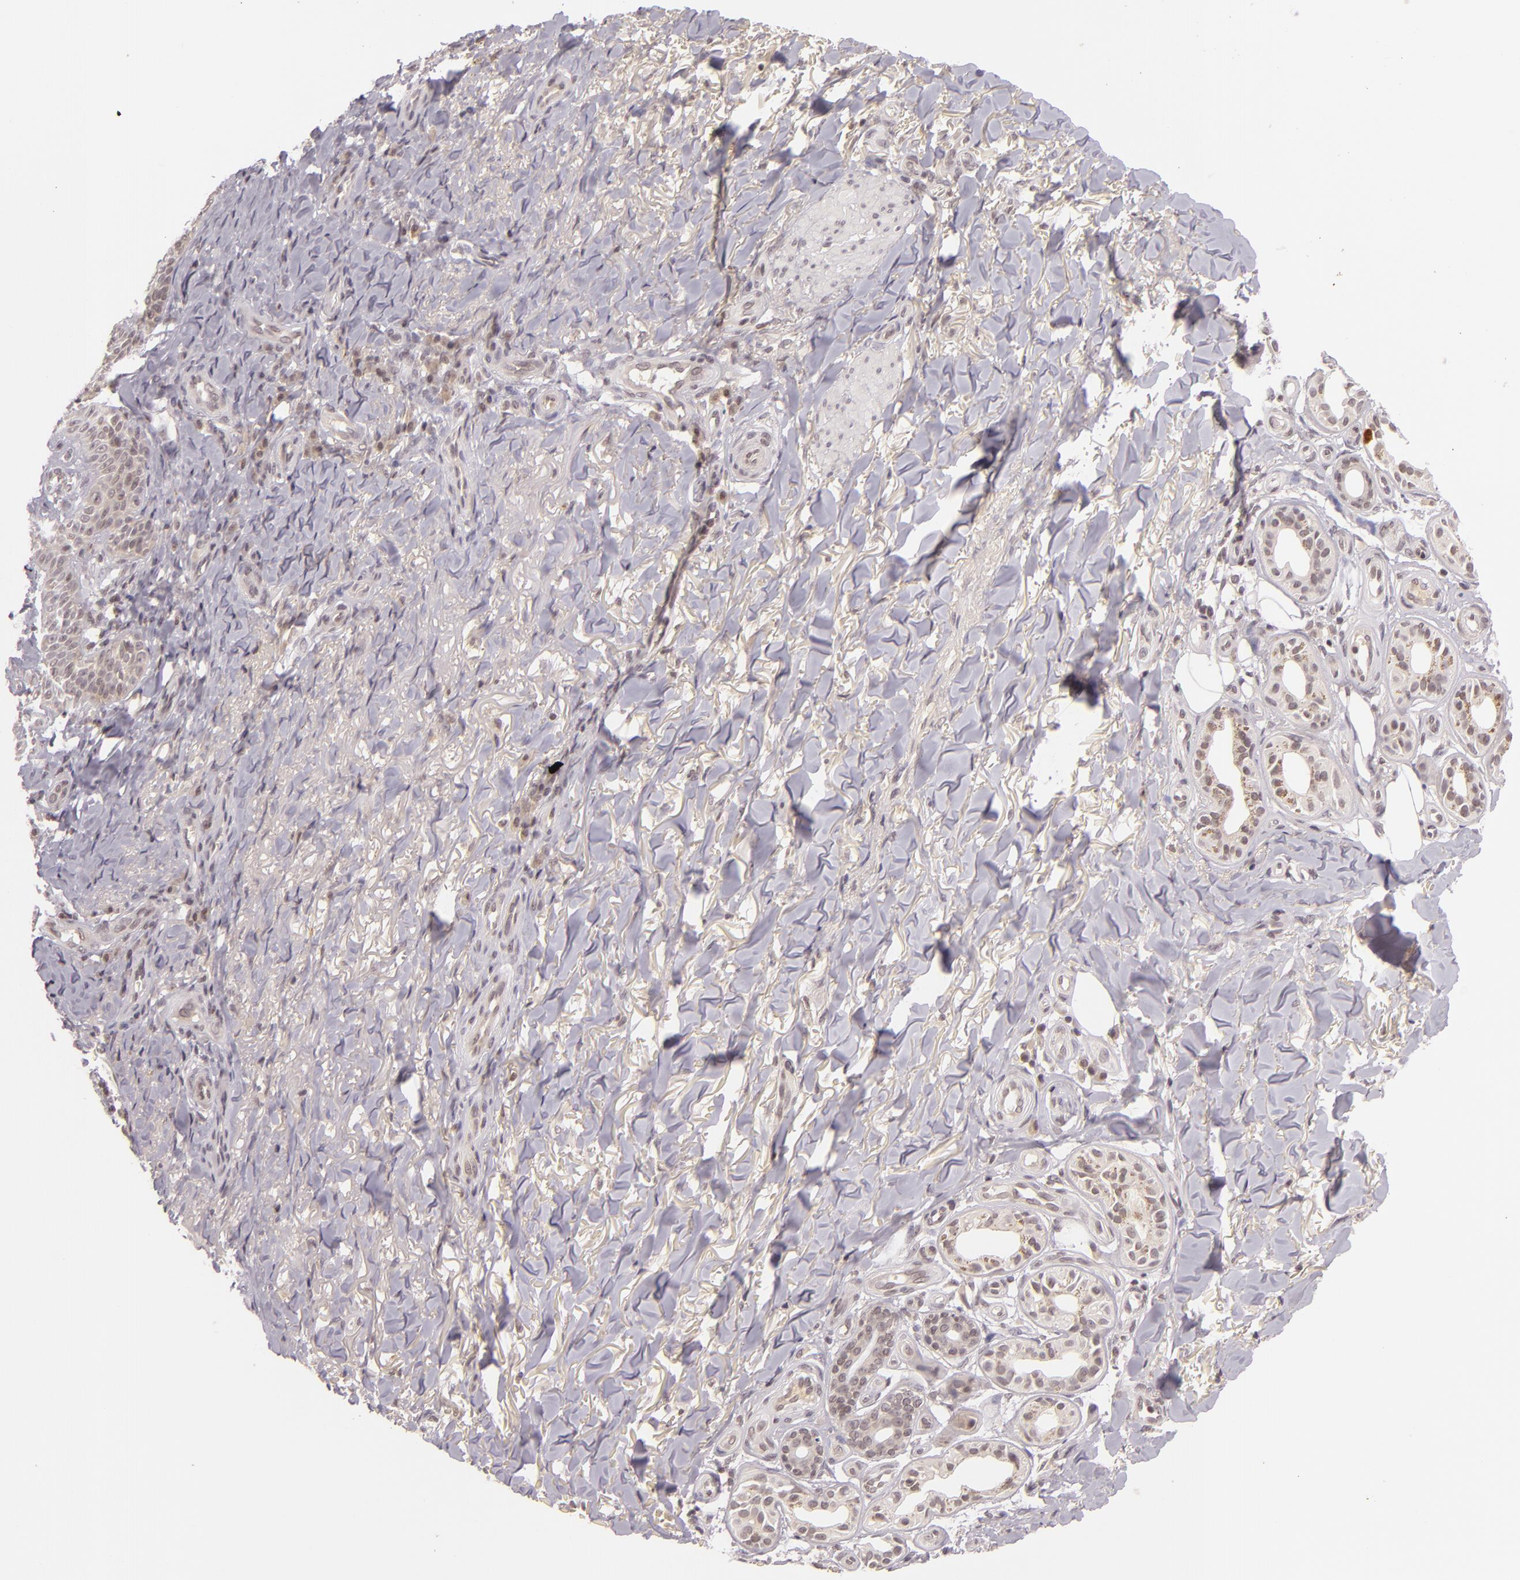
{"staining": {"intensity": "negative", "quantity": "none", "location": "none"}, "tissue": "skin cancer", "cell_type": "Tumor cells", "image_type": "cancer", "snomed": [{"axis": "morphology", "description": "Basal cell carcinoma"}, {"axis": "topography", "description": "Skin"}], "caption": "Tumor cells are negative for brown protein staining in skin basal cell carcinoma. (IHC, brightfield microscopy, high magnification).", "gene": "CASP8", "patient": {"sex": "male", "age": 81}}